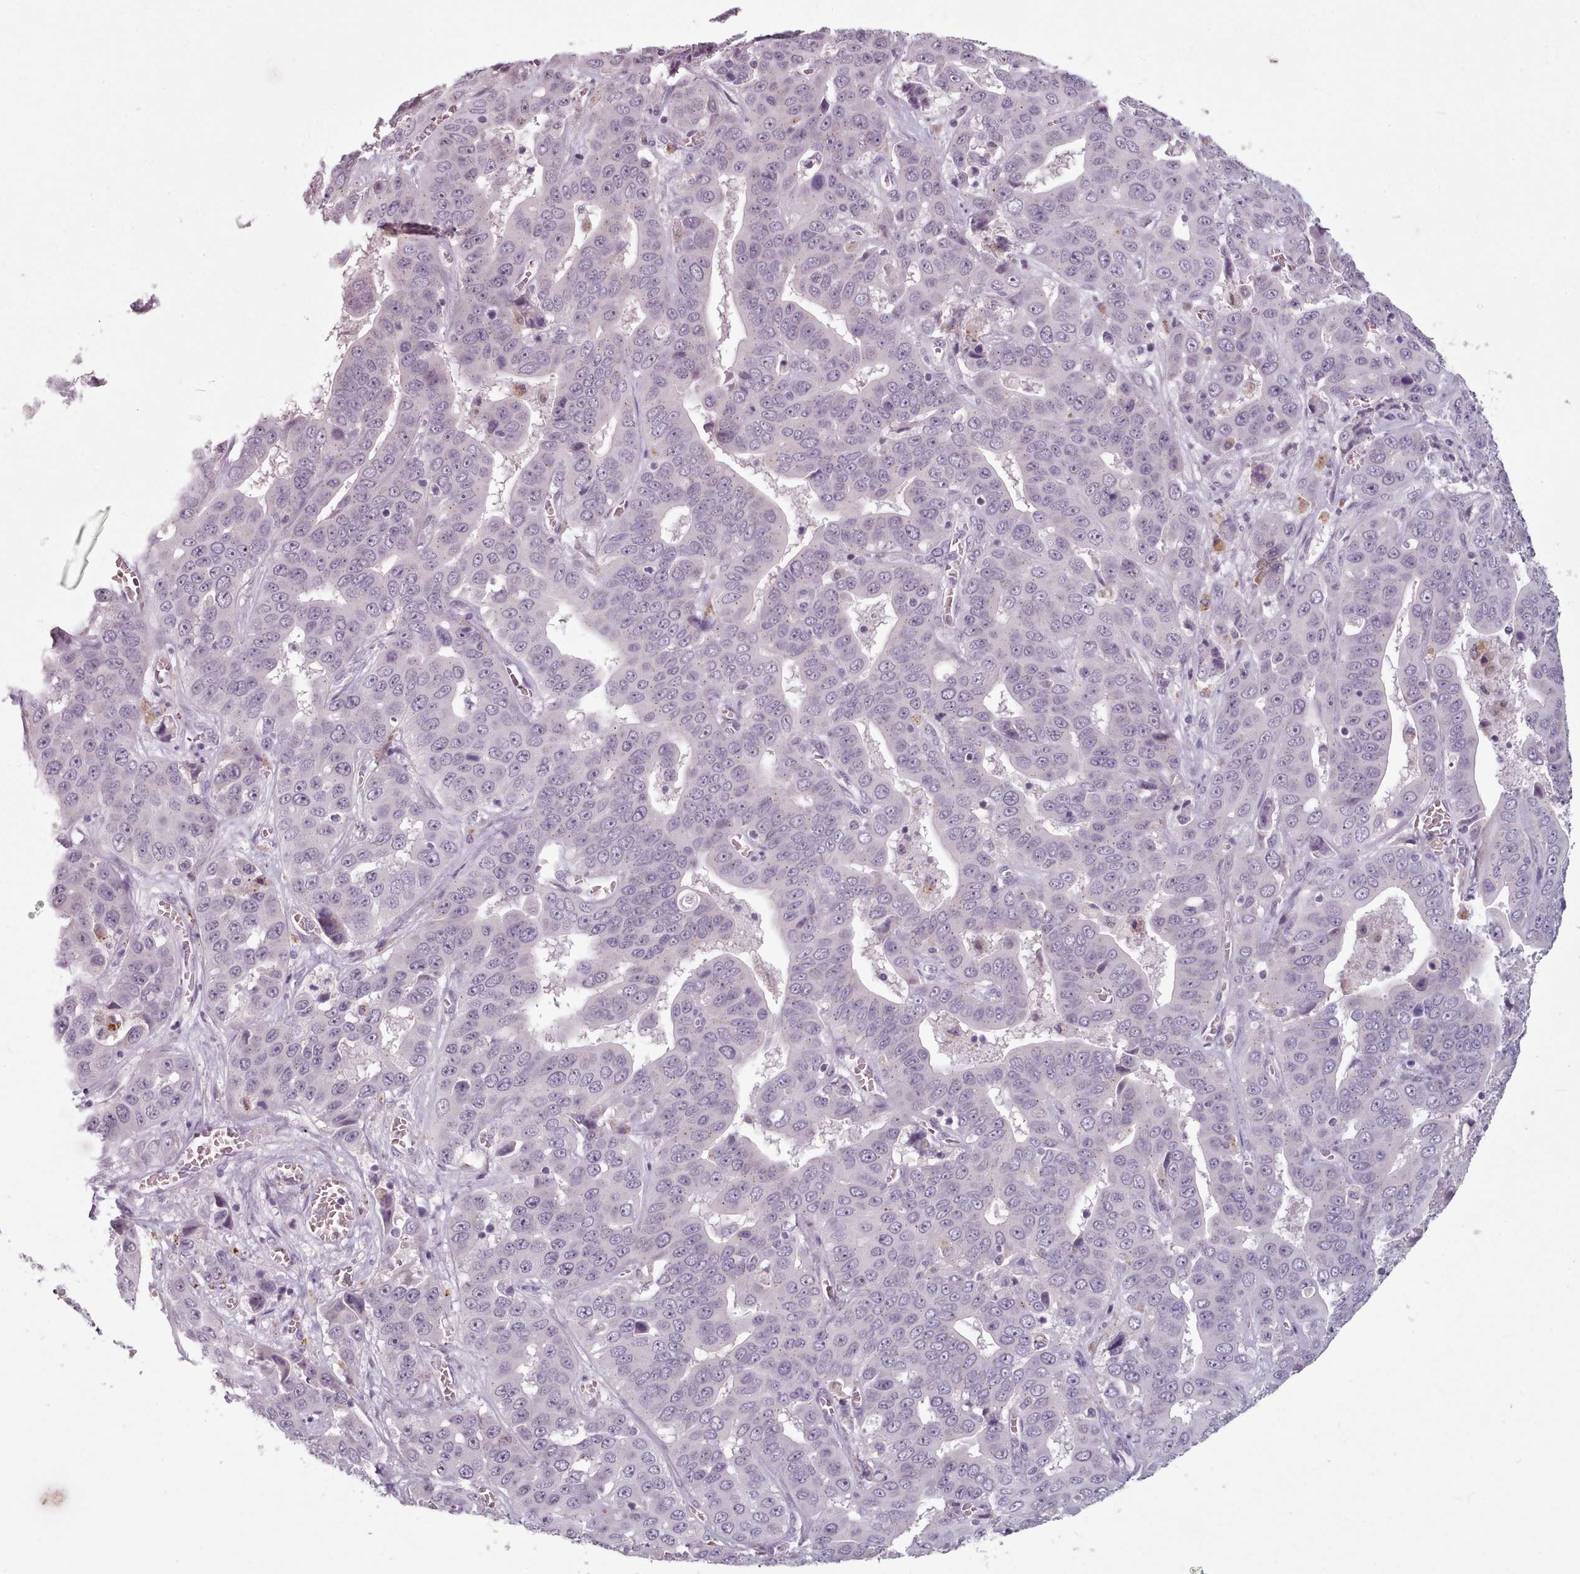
{"staining": {"intensity": "negative", "quantity": "none", "location": "none"}, "tissue": "liver cancer", "cell_type": "Tumor cells", "image_type": "cancer", "snomed": [{"axis": "morphology", "description": "Cholangiocarcinoma"}, {"axis": "topography", "description": "Liver"}], "caption": "Human liver cholangiocarcinoma stained for a protein using immunohistochemistry reveals no expression in tumor cells.", "gene": "PBX4", "patient": {"sex": "female", "age": 52}}